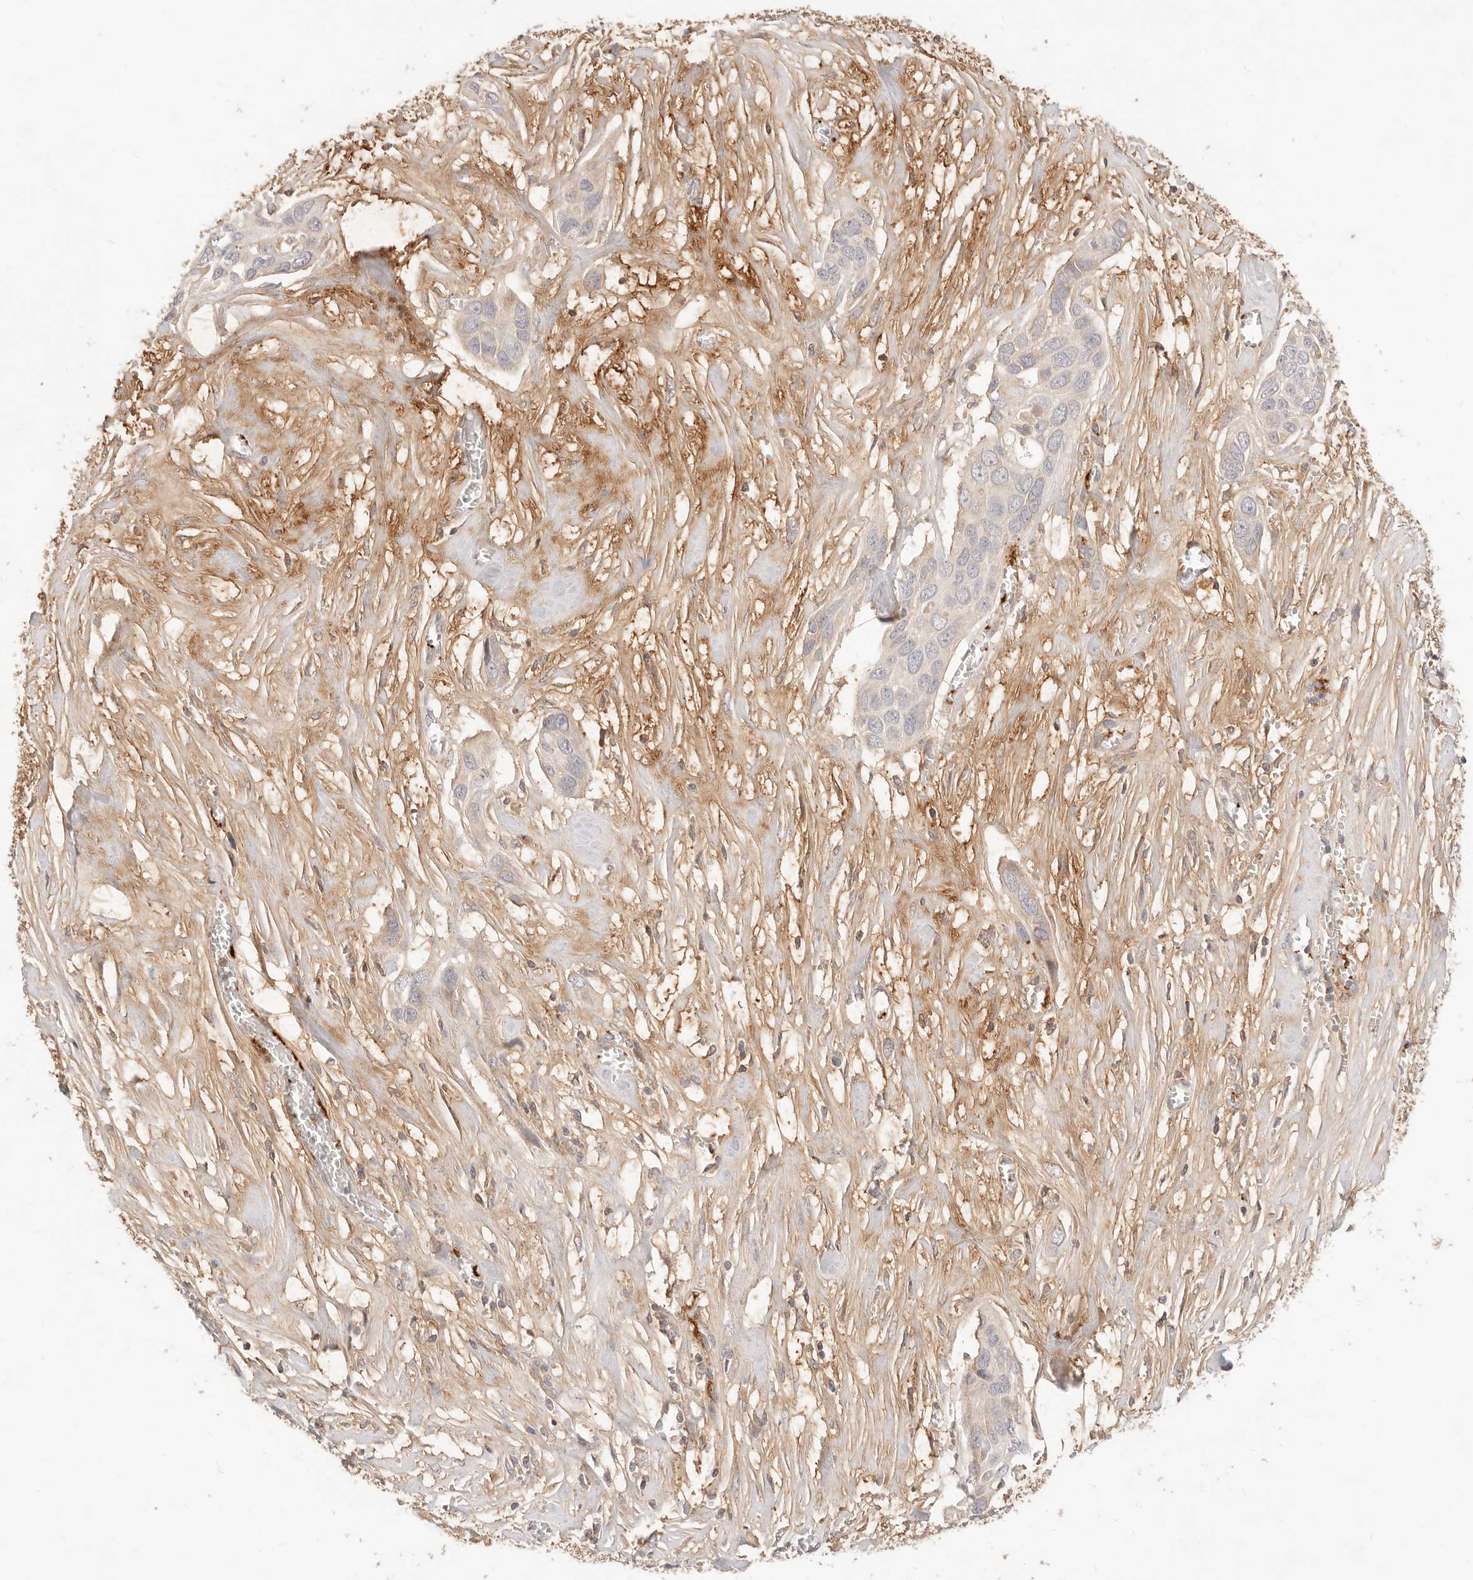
{"staining": {"intensity": "negative", "quantity": "none", "location": "none"}, "tissue": "pancreatic cancer", "cell_type": "Tumor cells", "image_type": "cancer", "snomed": [{"axis": "morphology", "description": "Adenocarcinoma, NOS"}, {"axis": "topography", "description": "Pancreas"}], "caption": "An image of human pancreatic cancer is negative for staining in tumor cells.", "gene": "UBXN10", "patient": {"sex": "female", "age": 60}}